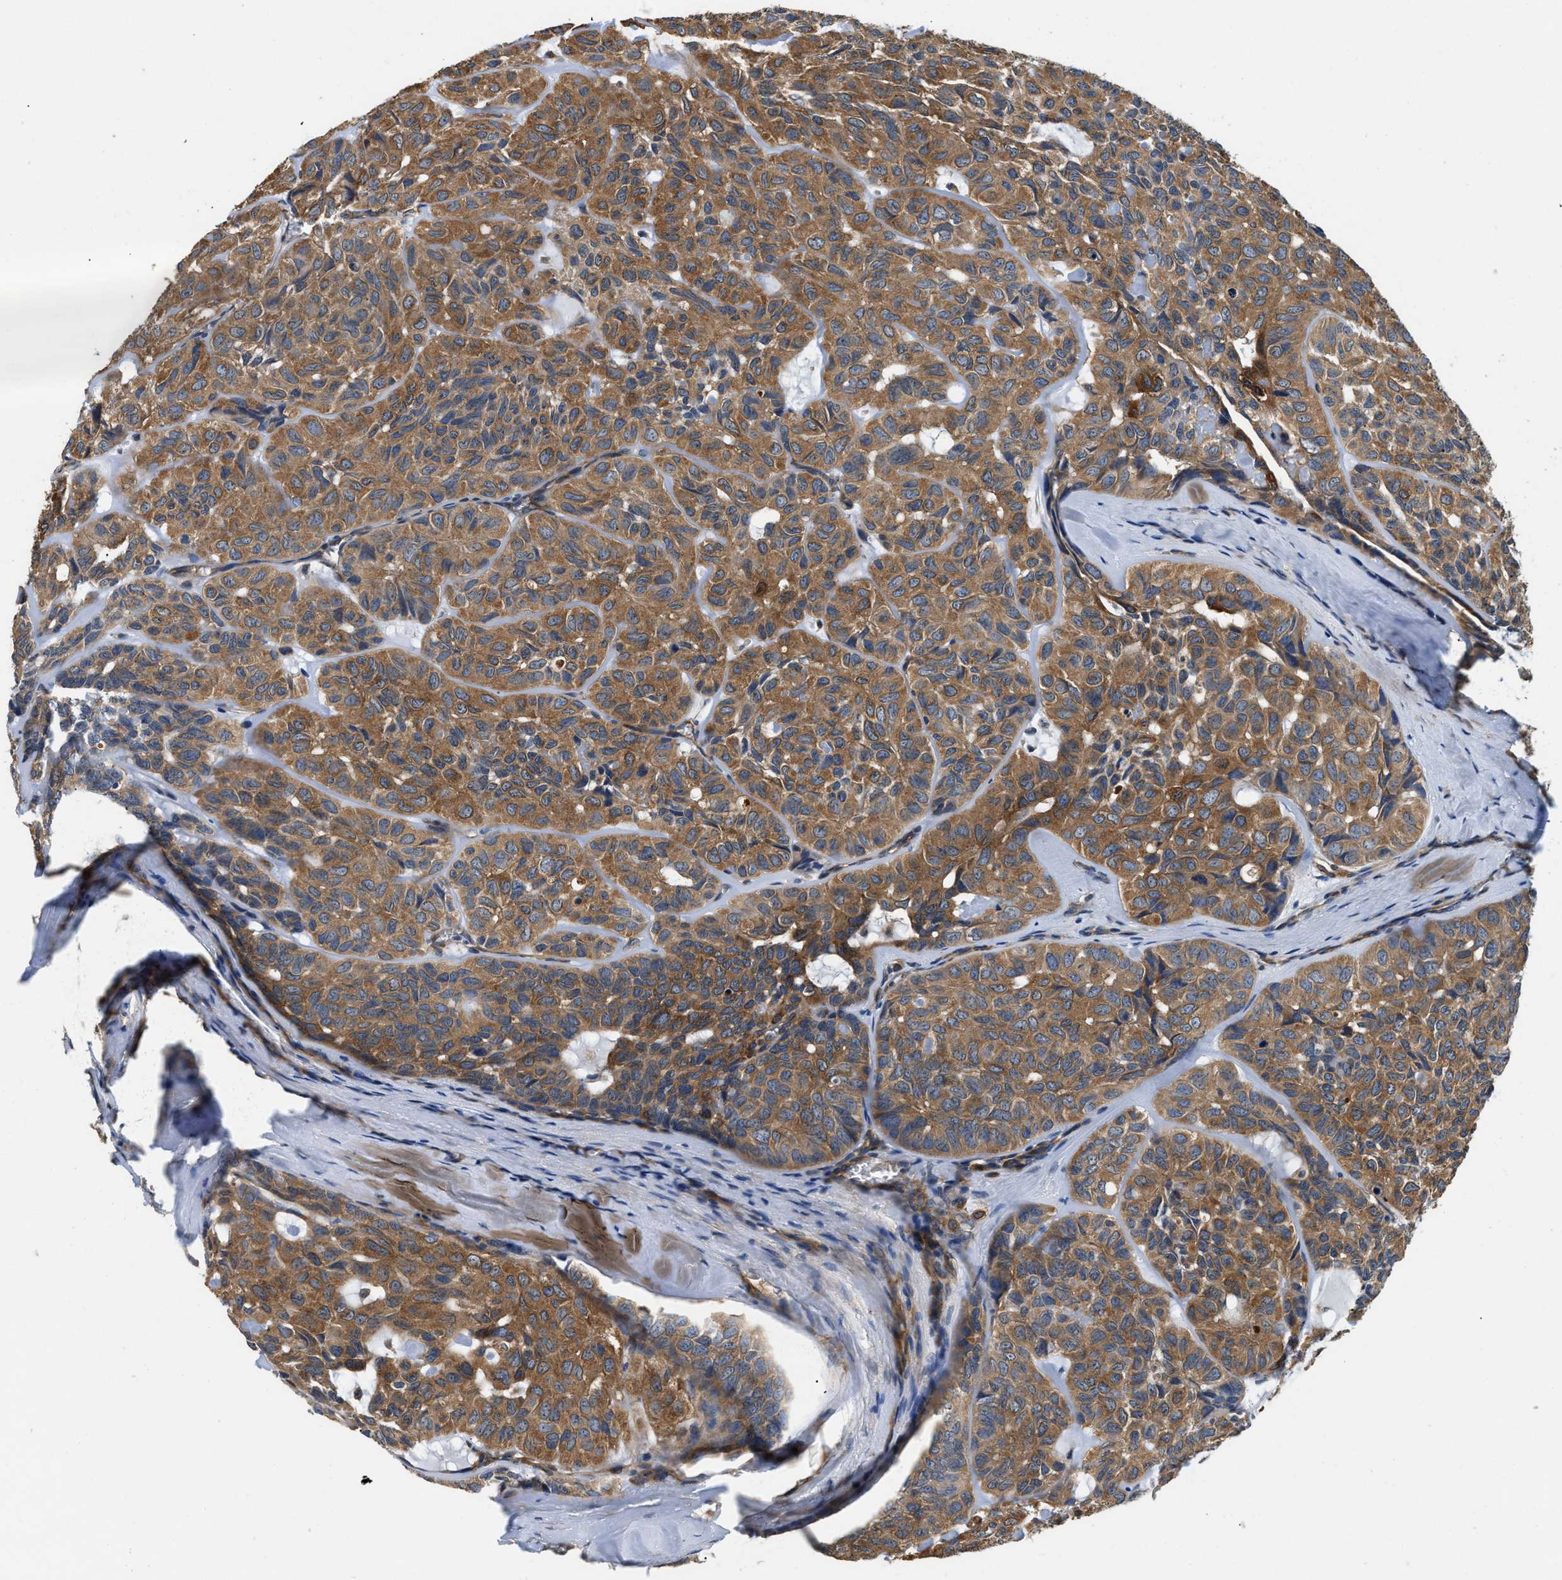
{"staining": {"intensity": "strong", "quantity": ">75%", "location": "cytoplasmic/membranous"}, "tissue": "head and neck cancer", "cell_type": "Tumor cells", "image_type": "cancer", "snomed": [{"axis": "morphology", "description": "Adenocarcinoma, NOS"}, {"axis": "topography", "description": "Salivary gland, NOS"}, {"axis": "topography", "description": "Head-Neck"}], "caption": "Adenocarcinoma (head and neck) stained for a protein shows strong cytoplasmic/membranous positivity in tumor cells. (brown staining indicates protein expression, while blue staining denotes nuclei).", "gene": "RAPH1", "patient": {"sex": "female", "age": 76}}